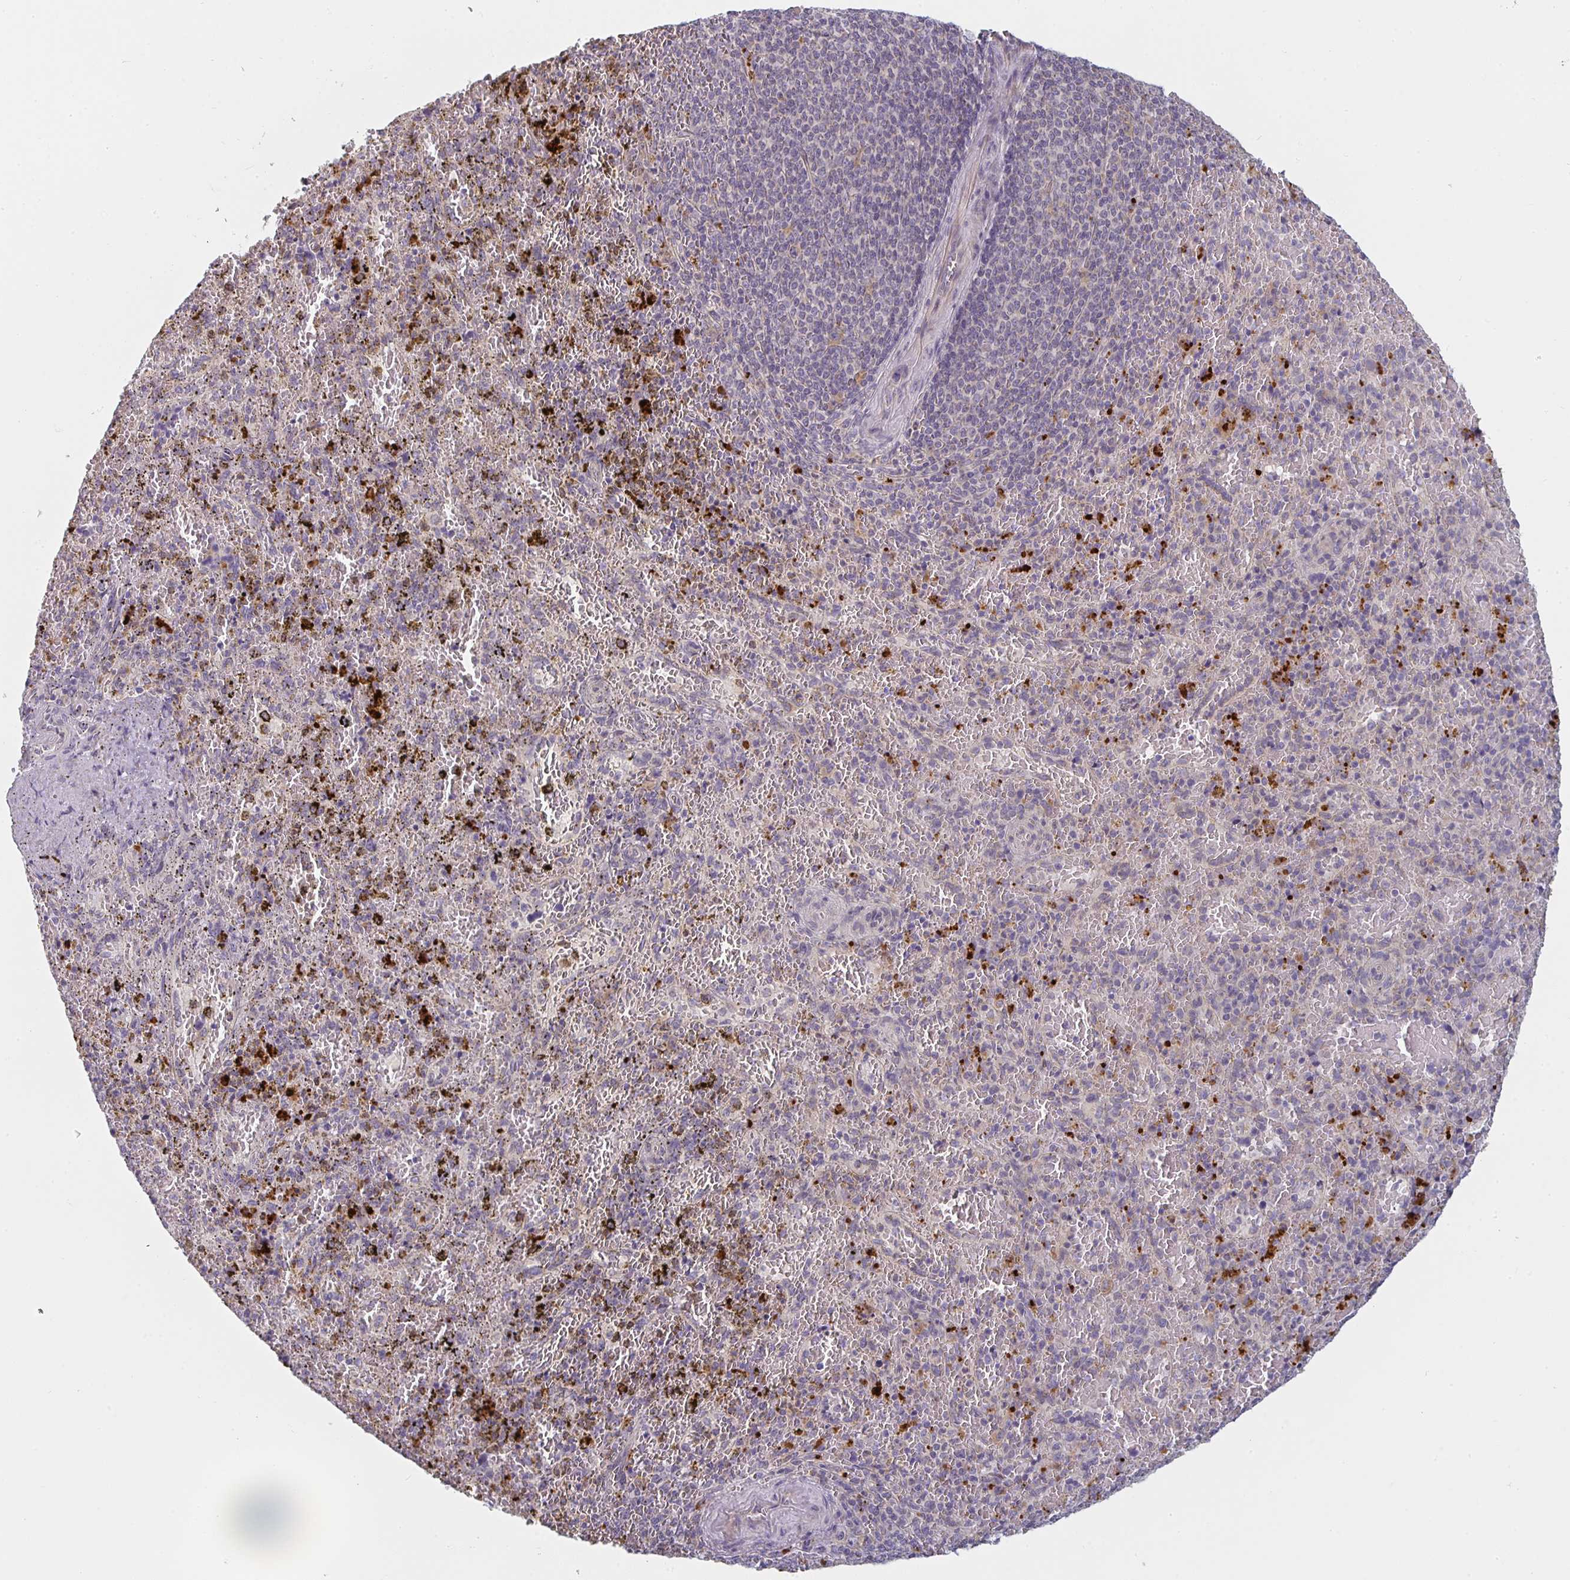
{"staining": {"intensity": "negative", "quantity": "none", "location": "none"}, "tissue": "spleen", "cell_type": "Cells in red pulp", "image_type": "normal", "snomed": [{"axis": "morphology", "description": "Normal tissue, NOS"}, {"axis": "topography", "description": "Spleen"}], "caption": "Immunohistochemical staining of normal spleen exhibits no significant staining in cells in red pulp. Nuclei are stained in blue.", "gene": "CTHRC1", "patient": {"sex": "female", "age": 50}}